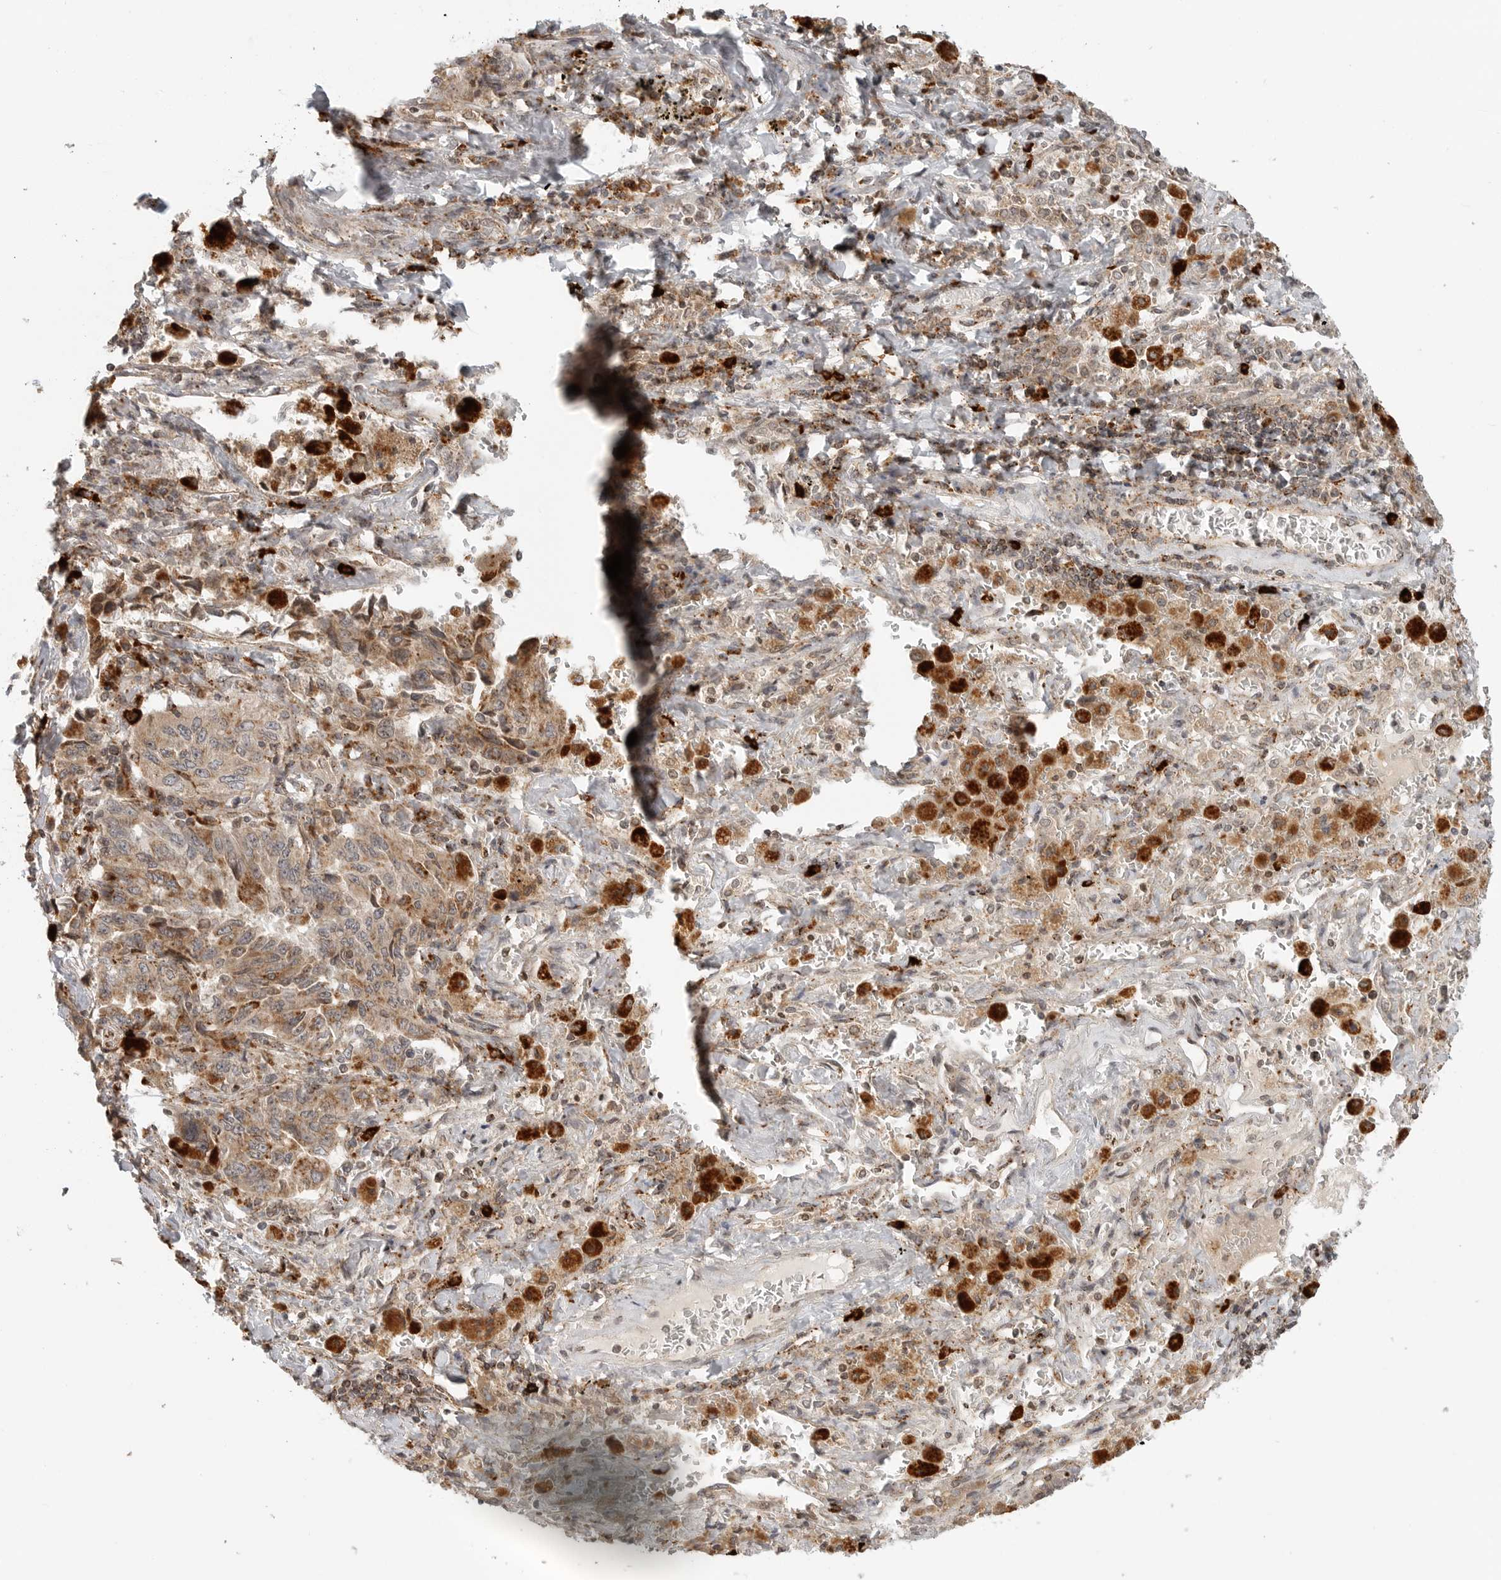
{"staining": {"intensity": "moderate", "quantity": ">75%", "location": "cytoplasmic/membranous"}, "tissue": "lung cancer", "cell_type": "Tumor cells", "image_type": "cancer", "snomed": [{"axis": "morphology", "description": "Adenocarcinoma, NOS"}, {"axis": "topography", "description": "Lung"}], "caption": "Tumor cells reveal medium levels of moderate cytoplasmic/membranous staining in approximately >75% of cells in lung cancer.", "gene": "IDUA", "patient": {"sex": "female", "age": 51}}